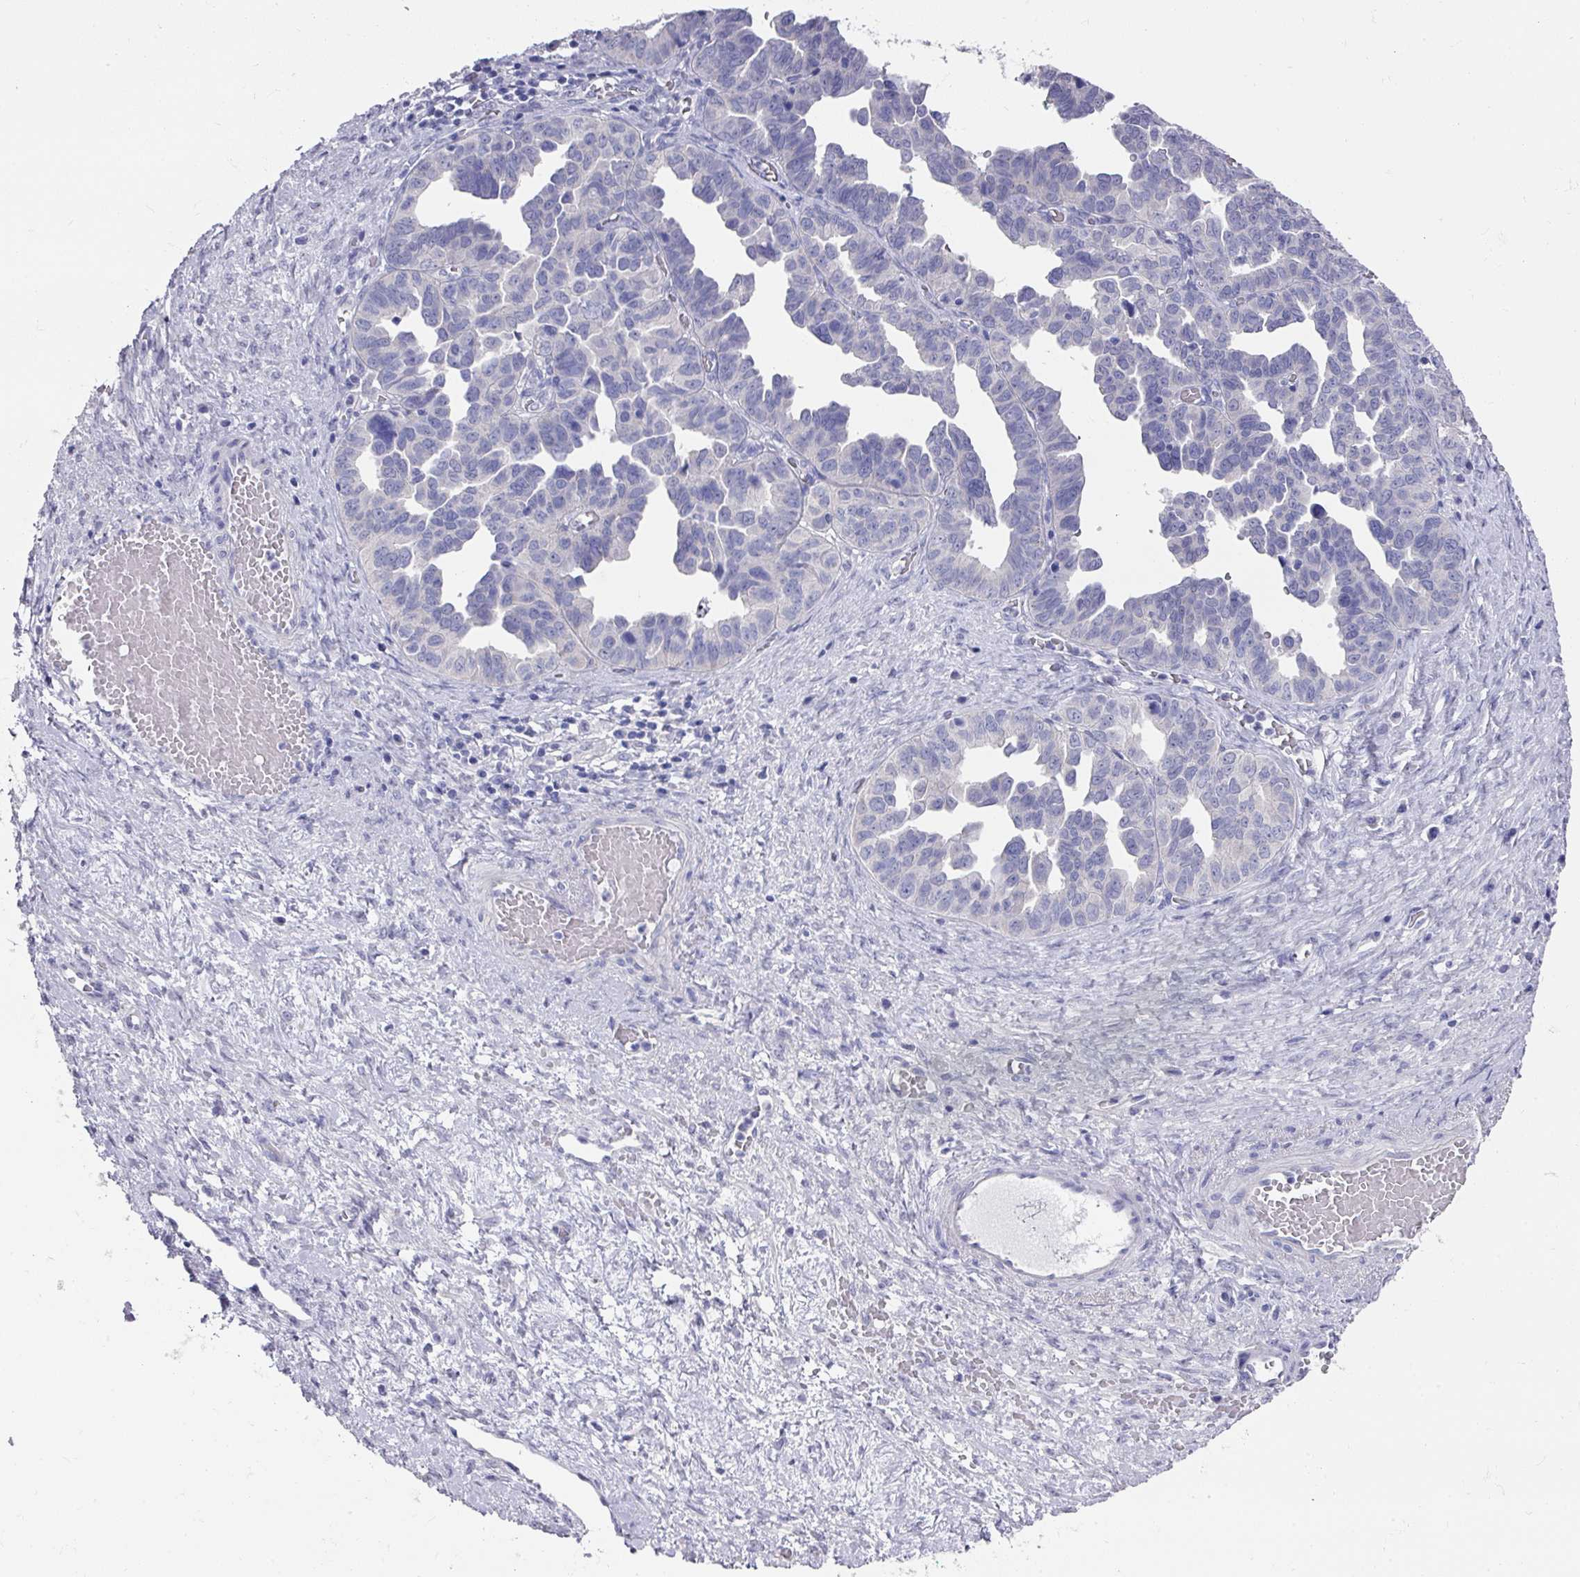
{"staining": {"intensity": "negative", "quantity": "none", "location": "none"}, "tissue": "ovarian cancer", "cell_type": "Tumor cells", "image_type": "cancer", "snomed": [{"axis": "morphology", "description": "Cystadenocarcinoma, serous, NOS"}, {"axis": "topography", "description": "Ovary"}], "caption": "This photomicrograph is of ovarian cancer stained with immunohistochemistry to label a protein in brown with the nuclei are counter-stained blue. There is no staining in tumor cells. (Brightfield microscopy of DAB (3,3'-diaminobenzidine) immunohistochemistry (IHC) at high magnification).", "gene": "DAZL", "patient": {"sex": "female", "age": 64}}